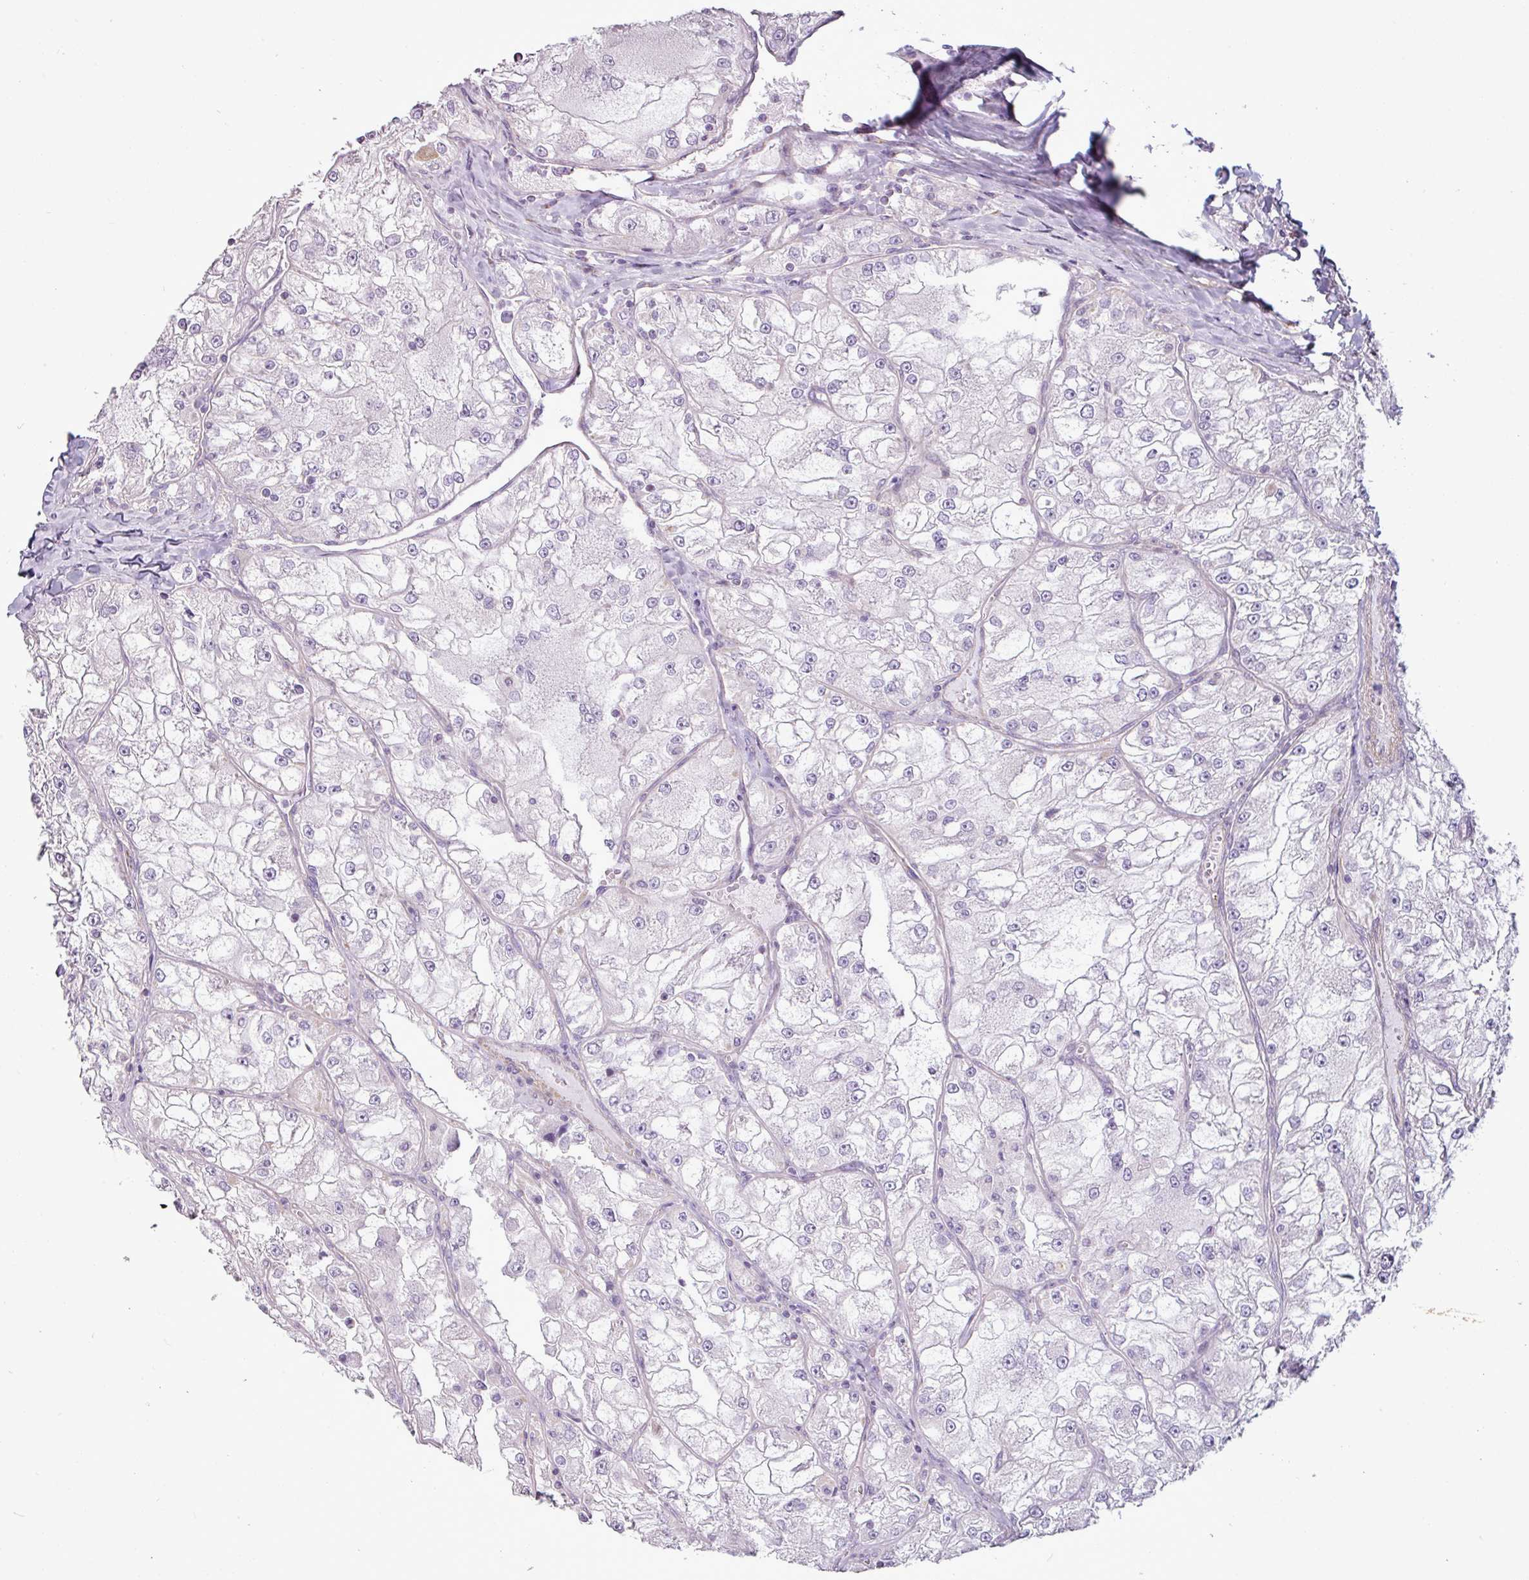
{"staining": {"intensity": "negative", "quantity": "none", "location": "none"}, "tissue": "renal cancer", "cell_type": "Tumor cells", "image_type": "cancer", "snomed": [{"axis": "morphology", "description": "Adenocarcinoma, NOS"}, {"axis": "topography", "description": "Kidney"}], "caption": "IHC of adenocarcinoma (renal) shows no positivity in tumor cells. (DAB (3,3'-diaminobenzidine) immunohistochemistry with hematoxylin counter stain).", "gene": "BTN2A2", "patient": {"sex": "female", "age": 72}}